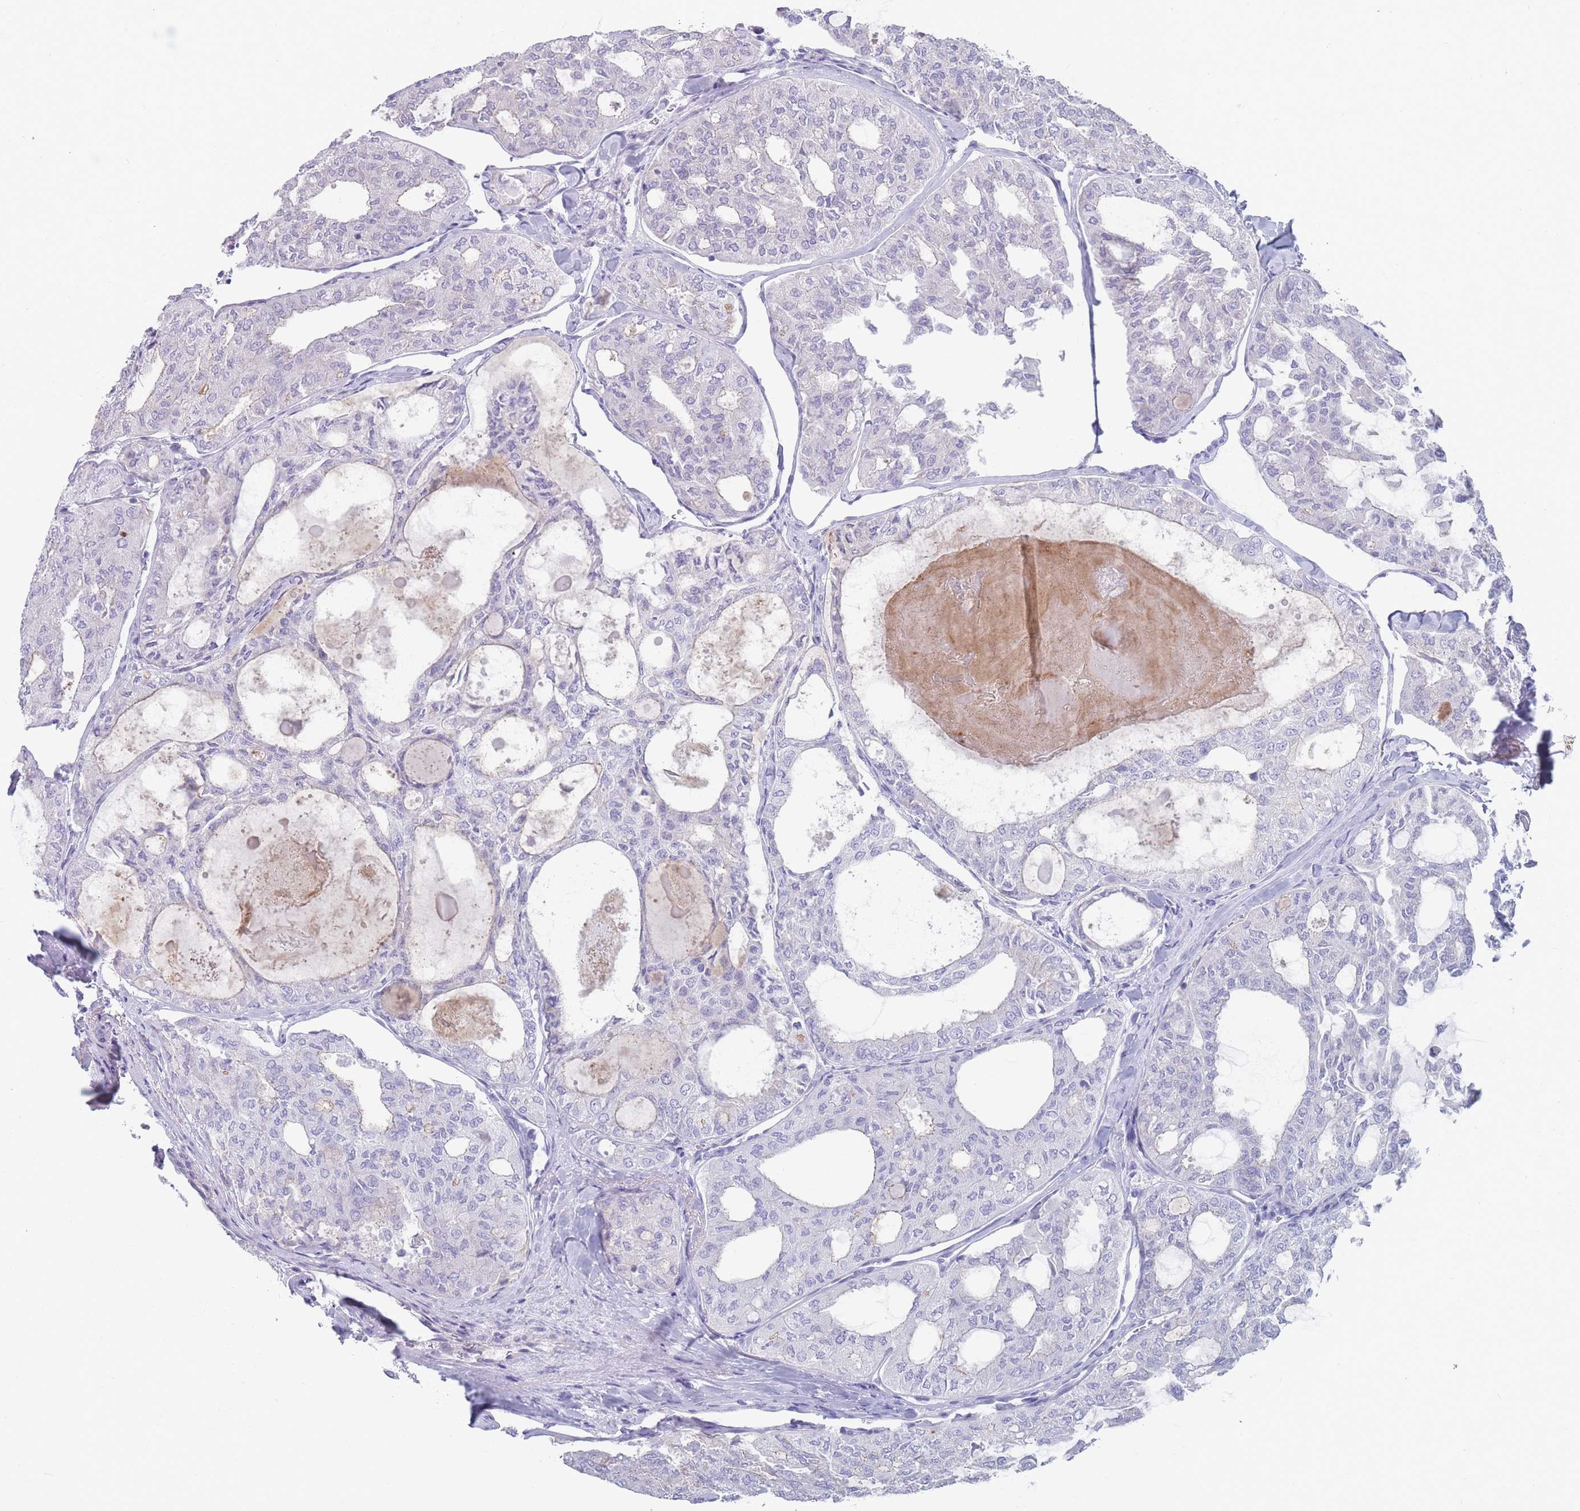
{"staining": {"intensity": "negative", "quantity": "none", "location": "none"}, "tissue": "thyroid cancer", "cell_type": "Tumor cells", "image_type": "cancer", "snomed": [{"axis": "morphology", "description": "Follicular adenoma carcinoma, NOS"}, {"axis": "topography", "description": "Thyroid gland"}], "caption": "DAB immunohistochemical staining of thyroid cancer (follicular adenoma carcinoma) shows no significant staining in tumor cells.", "gene": "PIGU", "patient": {"sex": "male", "age": 75}}